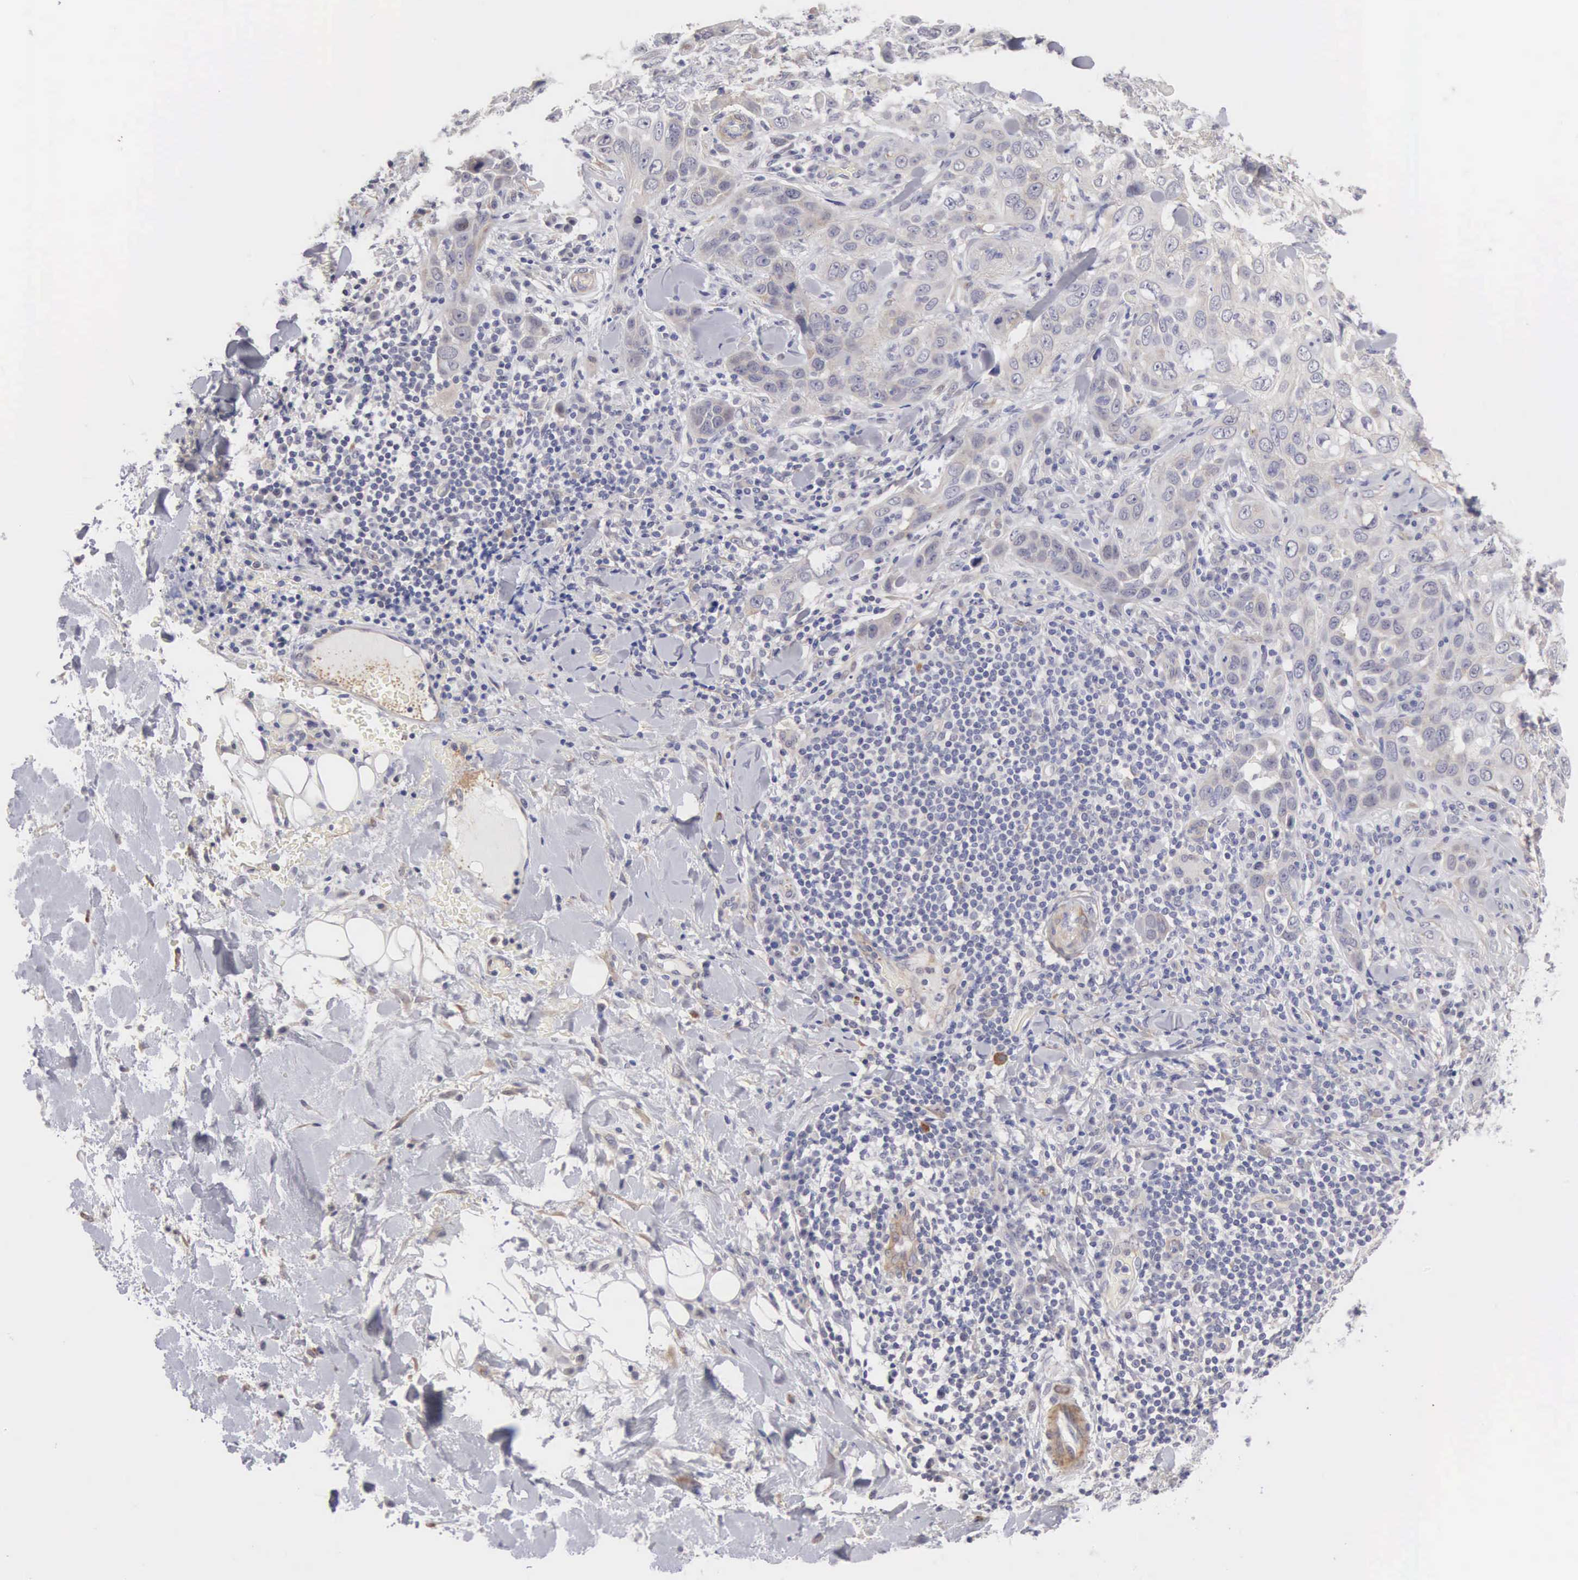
{"staining": {"intensity": "negative", "quantity": "none", "location": "none"}, "tissue": "skin cancer", "cell_type": "Tumor cells", "image_type": "cancer", "snomed": [{"axis": "morphology", "description": "Squamous cell carcinoma, NOS"}, {"axis": "topography", "description": "Skin"}], "caption": "Tumor cells are negative for protein expression in human skin cancer (squamous cell carcinoma). (Stains: DAB (3,3'-diaminobenzidine) IHC with hematoxylin counter stain, Microscopy: brightfield microscopy at high magnification).", "gene": "ELFN2", "patient": {"sex": "male", "age": 84}}